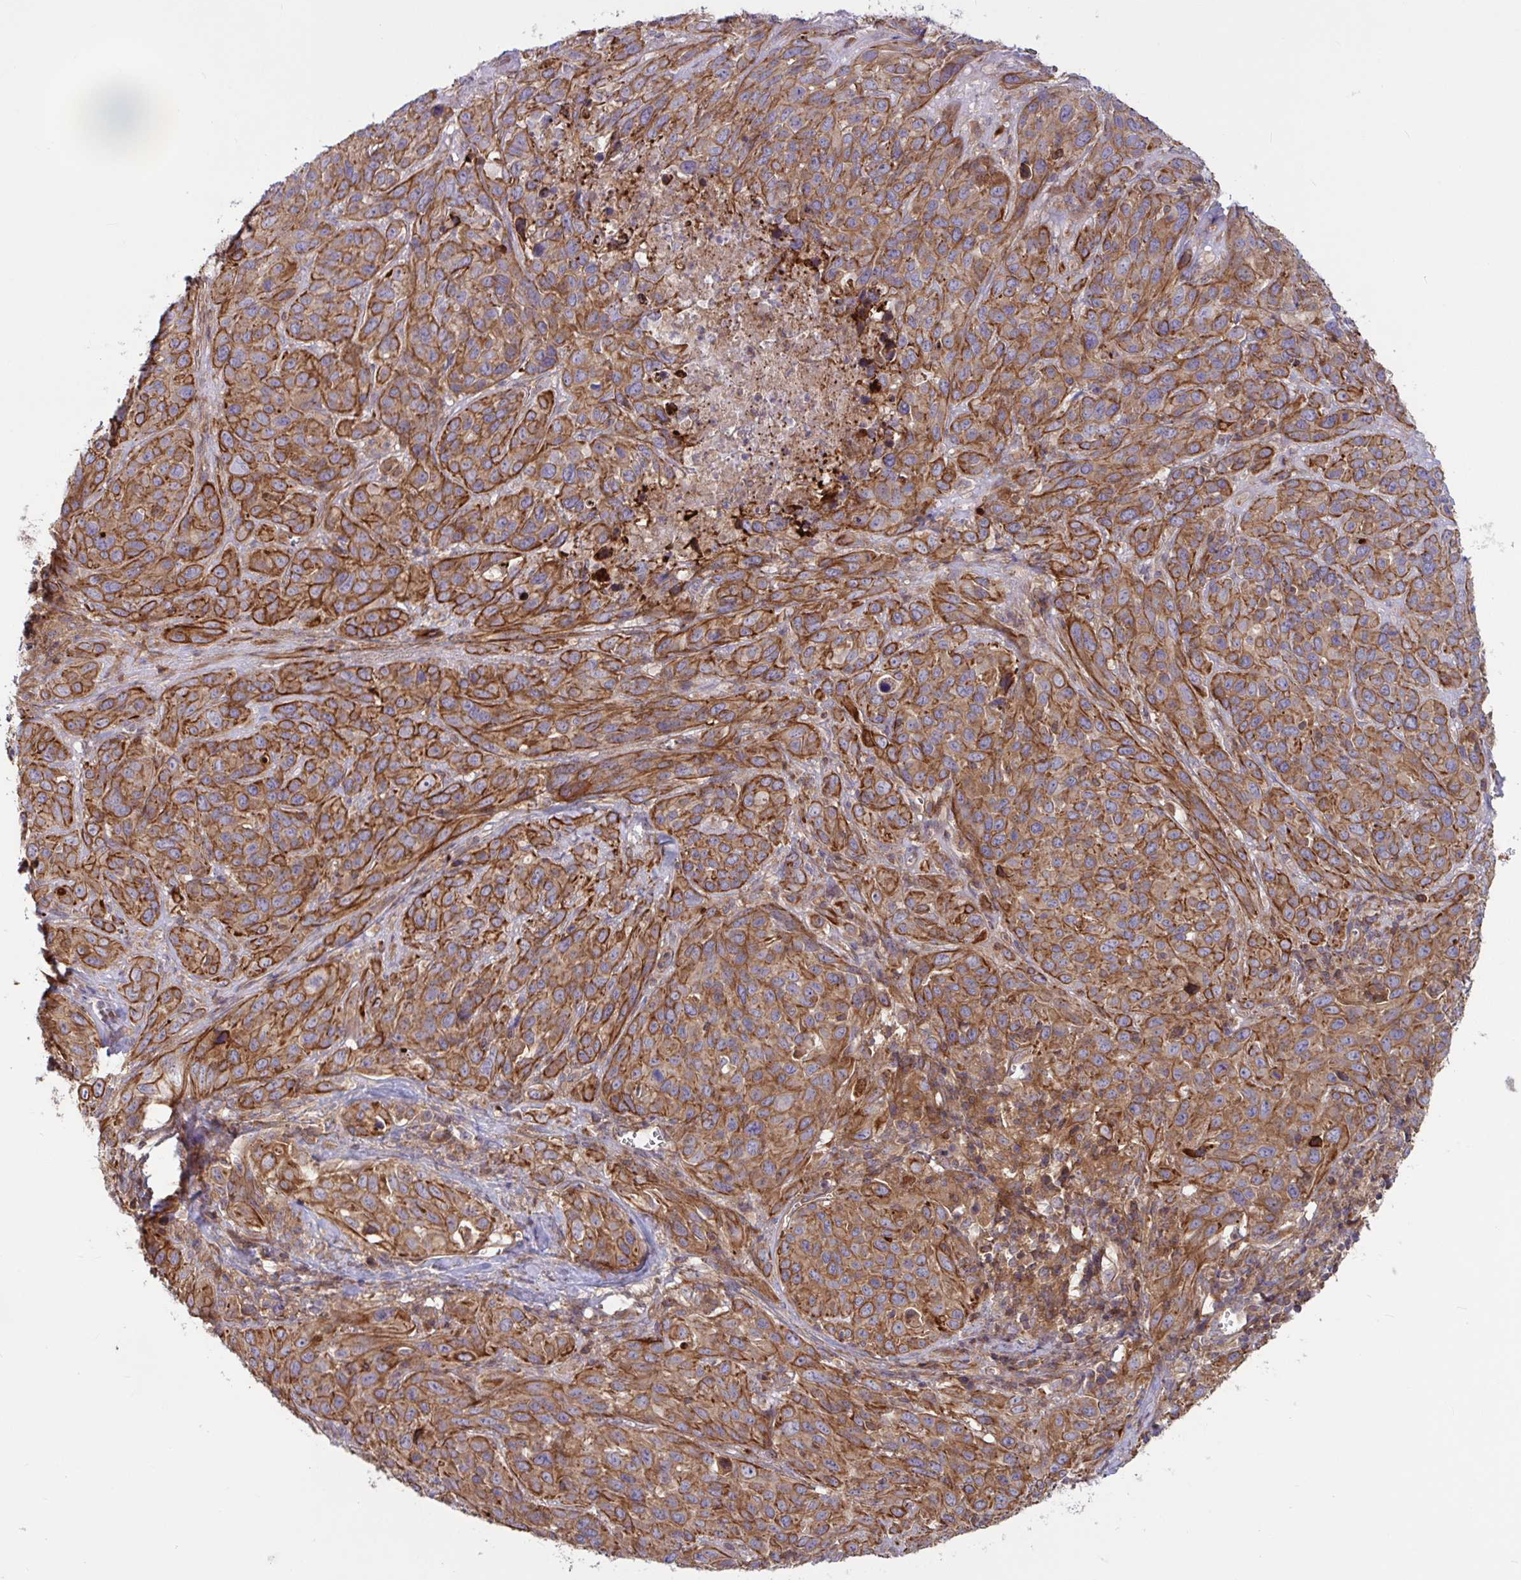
{"staining": {"intensity": "moderate", "quantity": ">75%", "location": "cytoplasmic/membranous"}, "tissue": "cervical cancer", "cell_type": "Tumor cells", "image_type": "cancer", "snomed": [{"axis": "morphology", "description": "Normal tissue, NOS"}, {"axis": "morphology", "description": "Squamous cell carcinoma, NOS"}, {"axis": "topography", "description": "Cervix"}], "caption": "Immunohistochemistry (IHC) (DAB) staining of human cervical cancer (squamous cell carcinoma) demonstrates moderate cytoplasmic/membranous protein positivity in approximately >75% of tumor cells.", "gene": "TANK", "patient": {"sex": "female", "age": 51}}